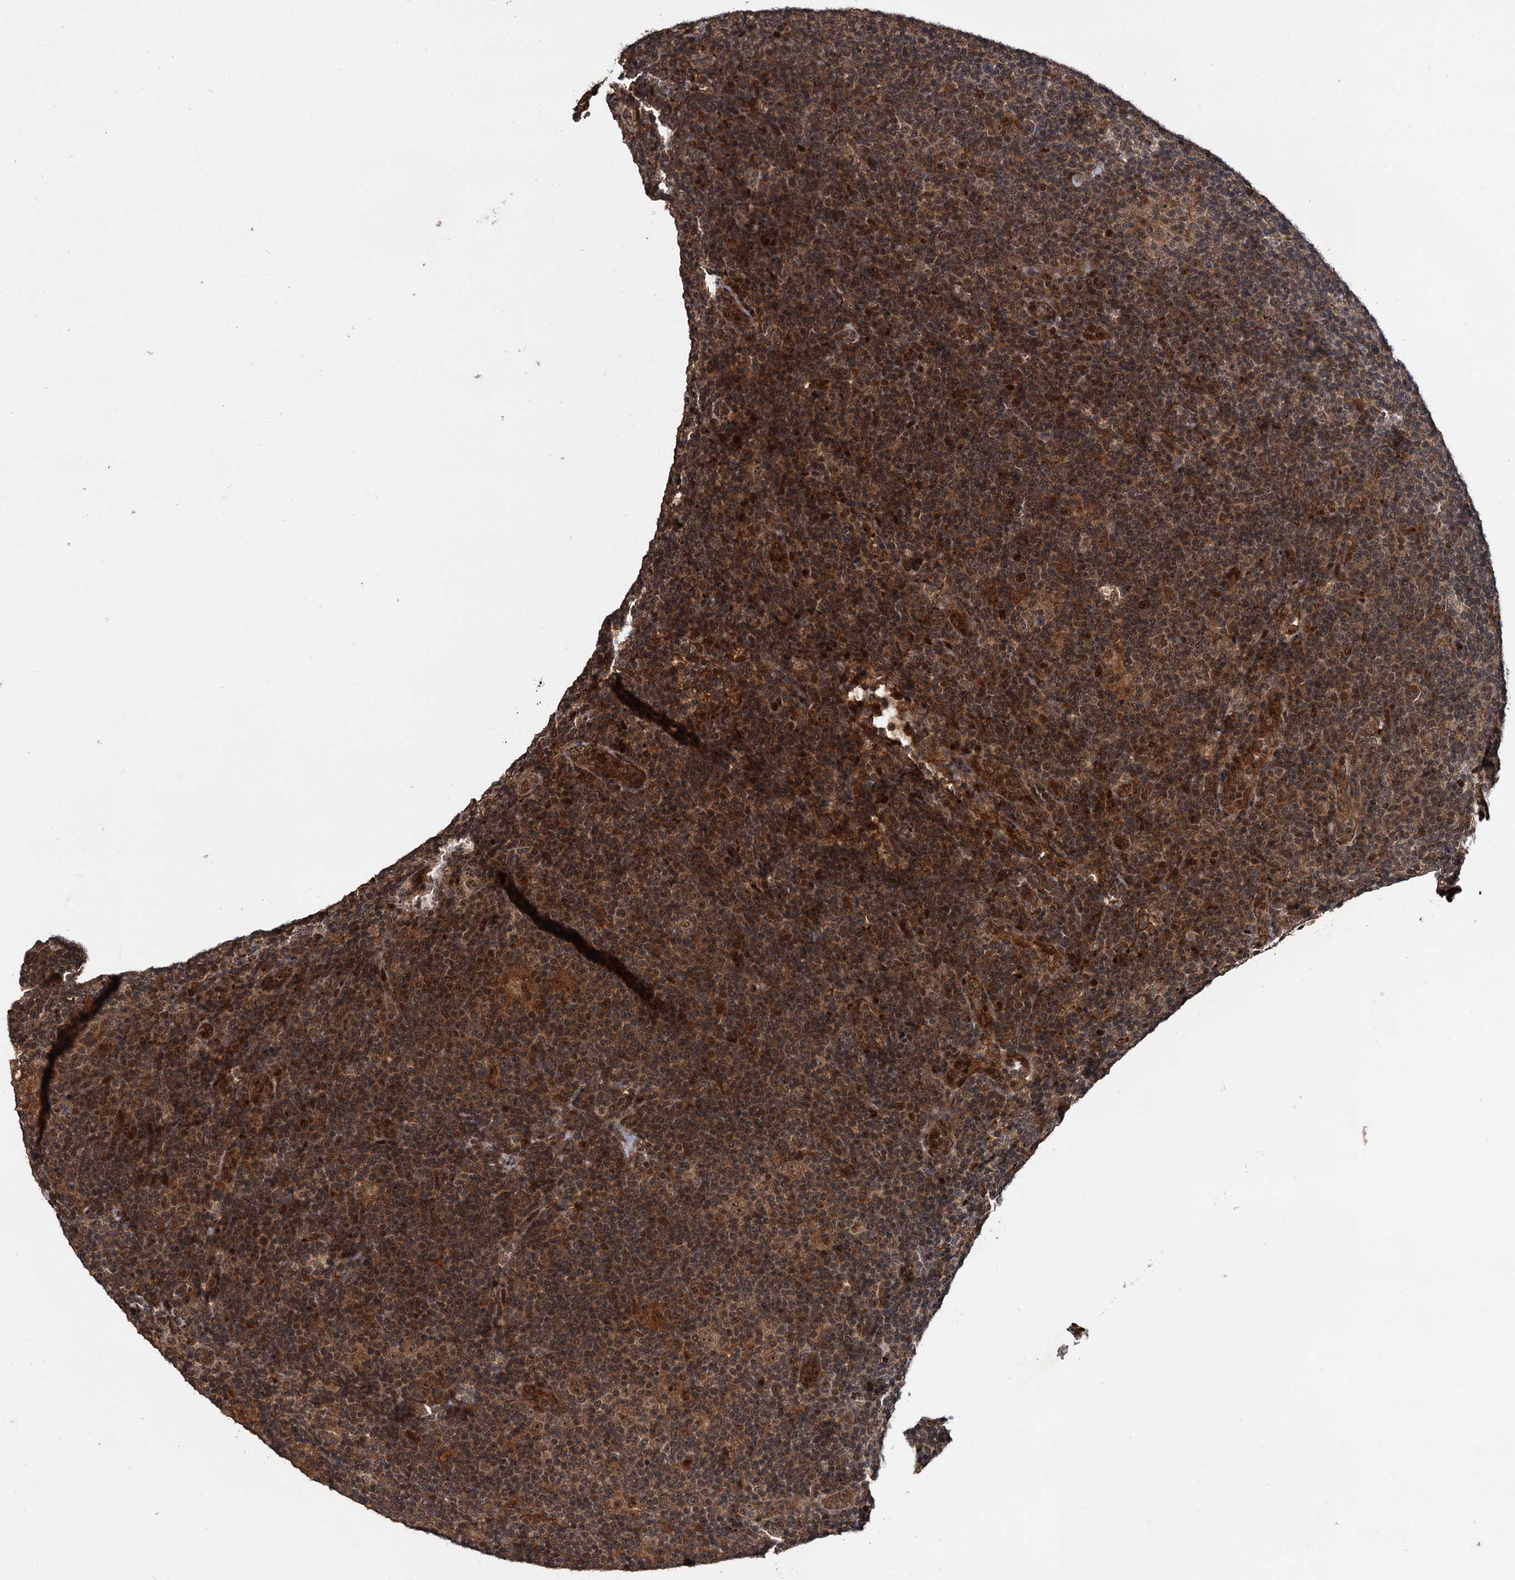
{"staining": {"intensity": "moderate", "quantity": ">75%", "location": "cytoplasmic/membranous,nuclear"}, "tissue": "lymphoma", "cell_type": "Tumor cells", "image_type": "cancer", "snomed": [{"axis": "morphology", "description": "Hodgkin's disease, NOS"}, {"axis": "topography", "description": "Lymph node"}], "caption": "A medium amount of moderate cytoplasmic/membranous and nuclear positivity is present in about >75% of tumor cells in lymphoma tissue. Using DAB (brown) and hematoxylin (blue) stains, captured at high magnification using brightfield microscopy.", "gene": "CEP192", "patient": {"sex": "female", "age": 57}}